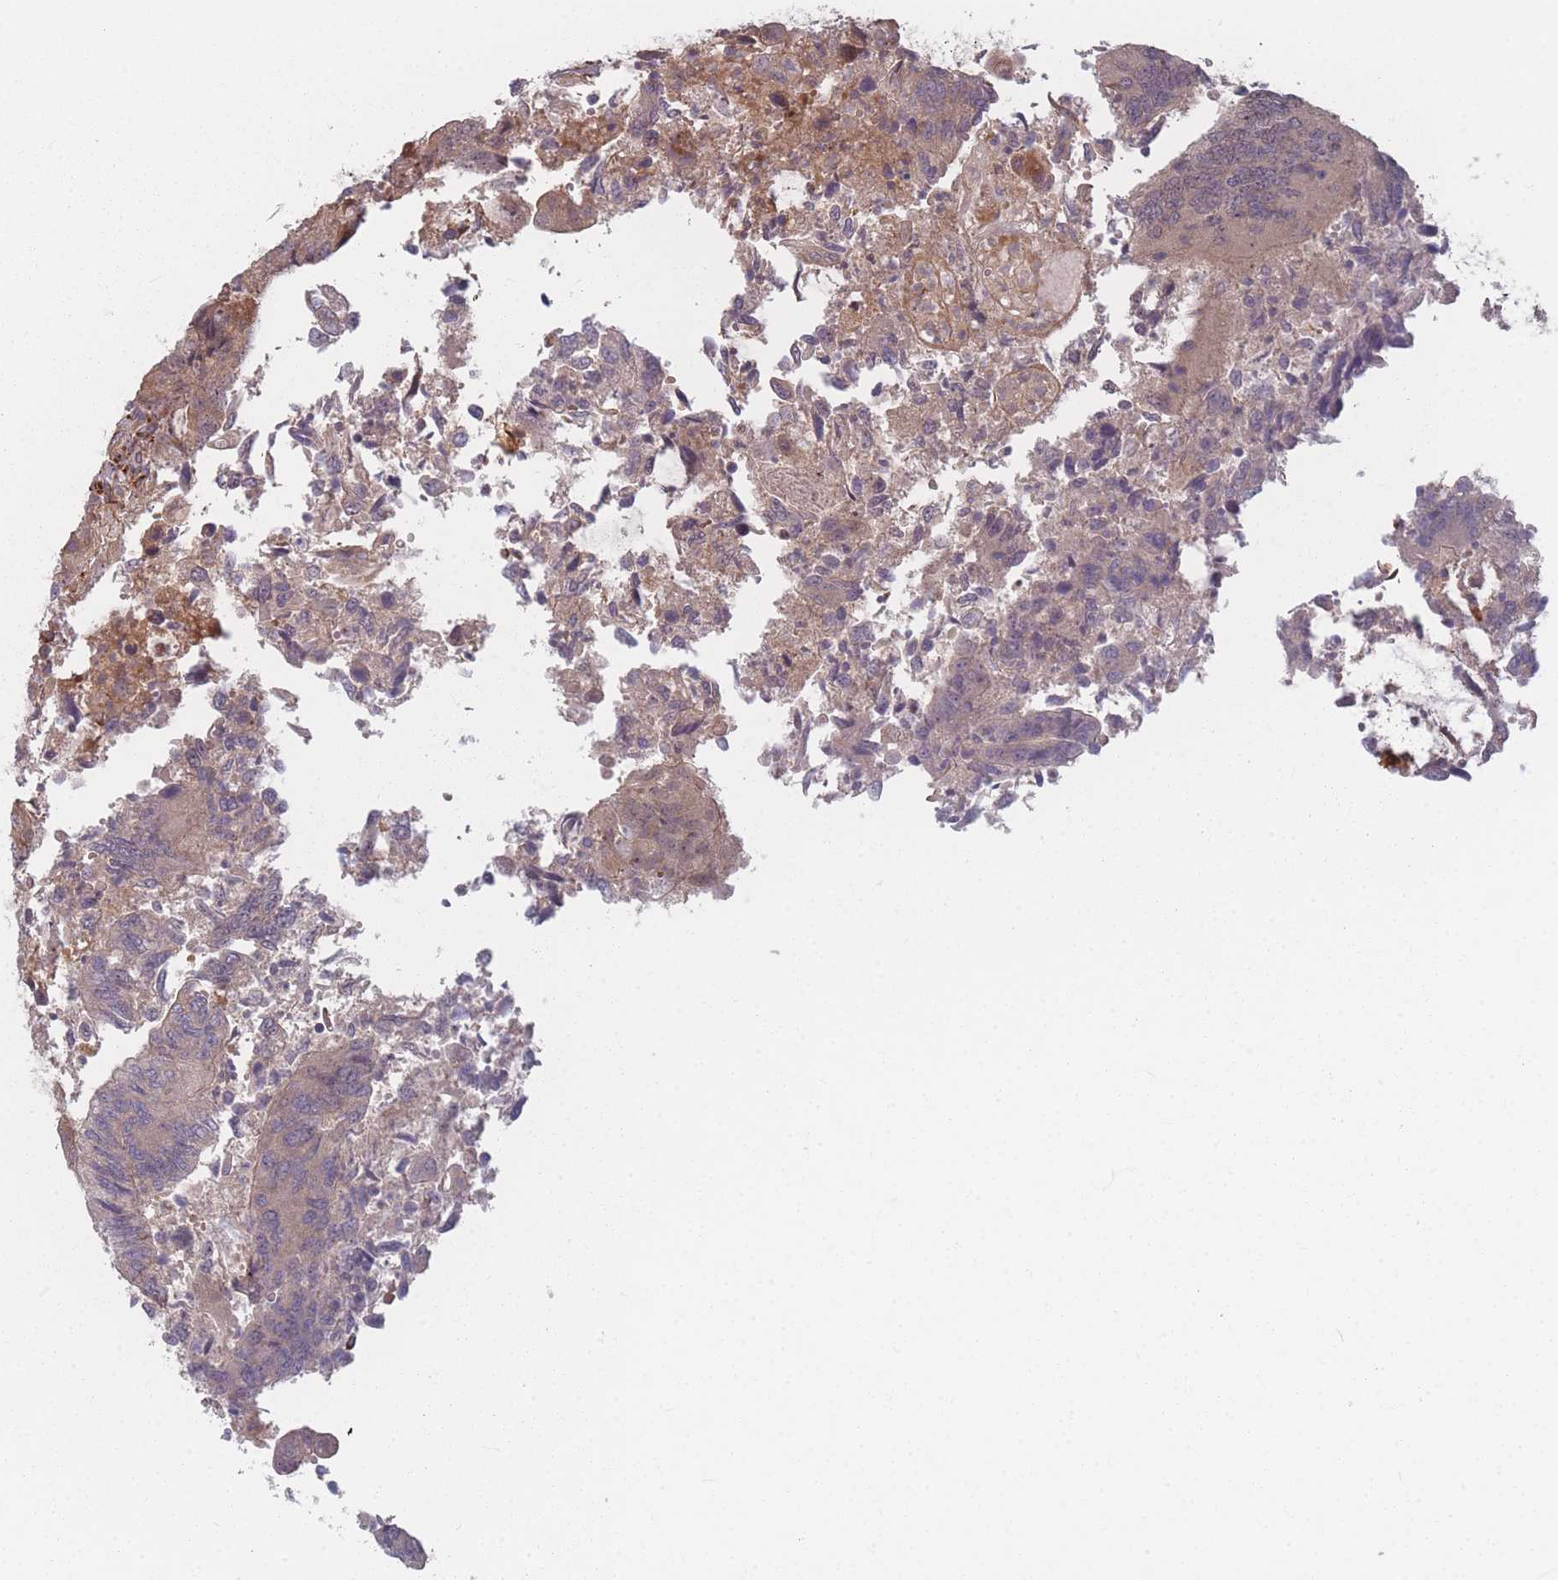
{"staining": {"intensity": "weak", "quantity": "25%-75%", "location": "cytoplasmic/membranous"}, "tissue": "colorectal cancer", "cell_type": "Tumor cells", "image_type": "cancer", "snomed": [{"axis": "morphology", "description": "Adenocarcinoma, NOS"}, {"axis": "topography", "description": "Colon"}], "caption": "Colorectal cancer tissue reveals weak cytoplasmic/membranous staining in about 25%-75% of tumor cells, visualized by immunohistochemistry.", "gene": "EEF1AKMT2", "patient": {"sex": "female", "age": 67}}